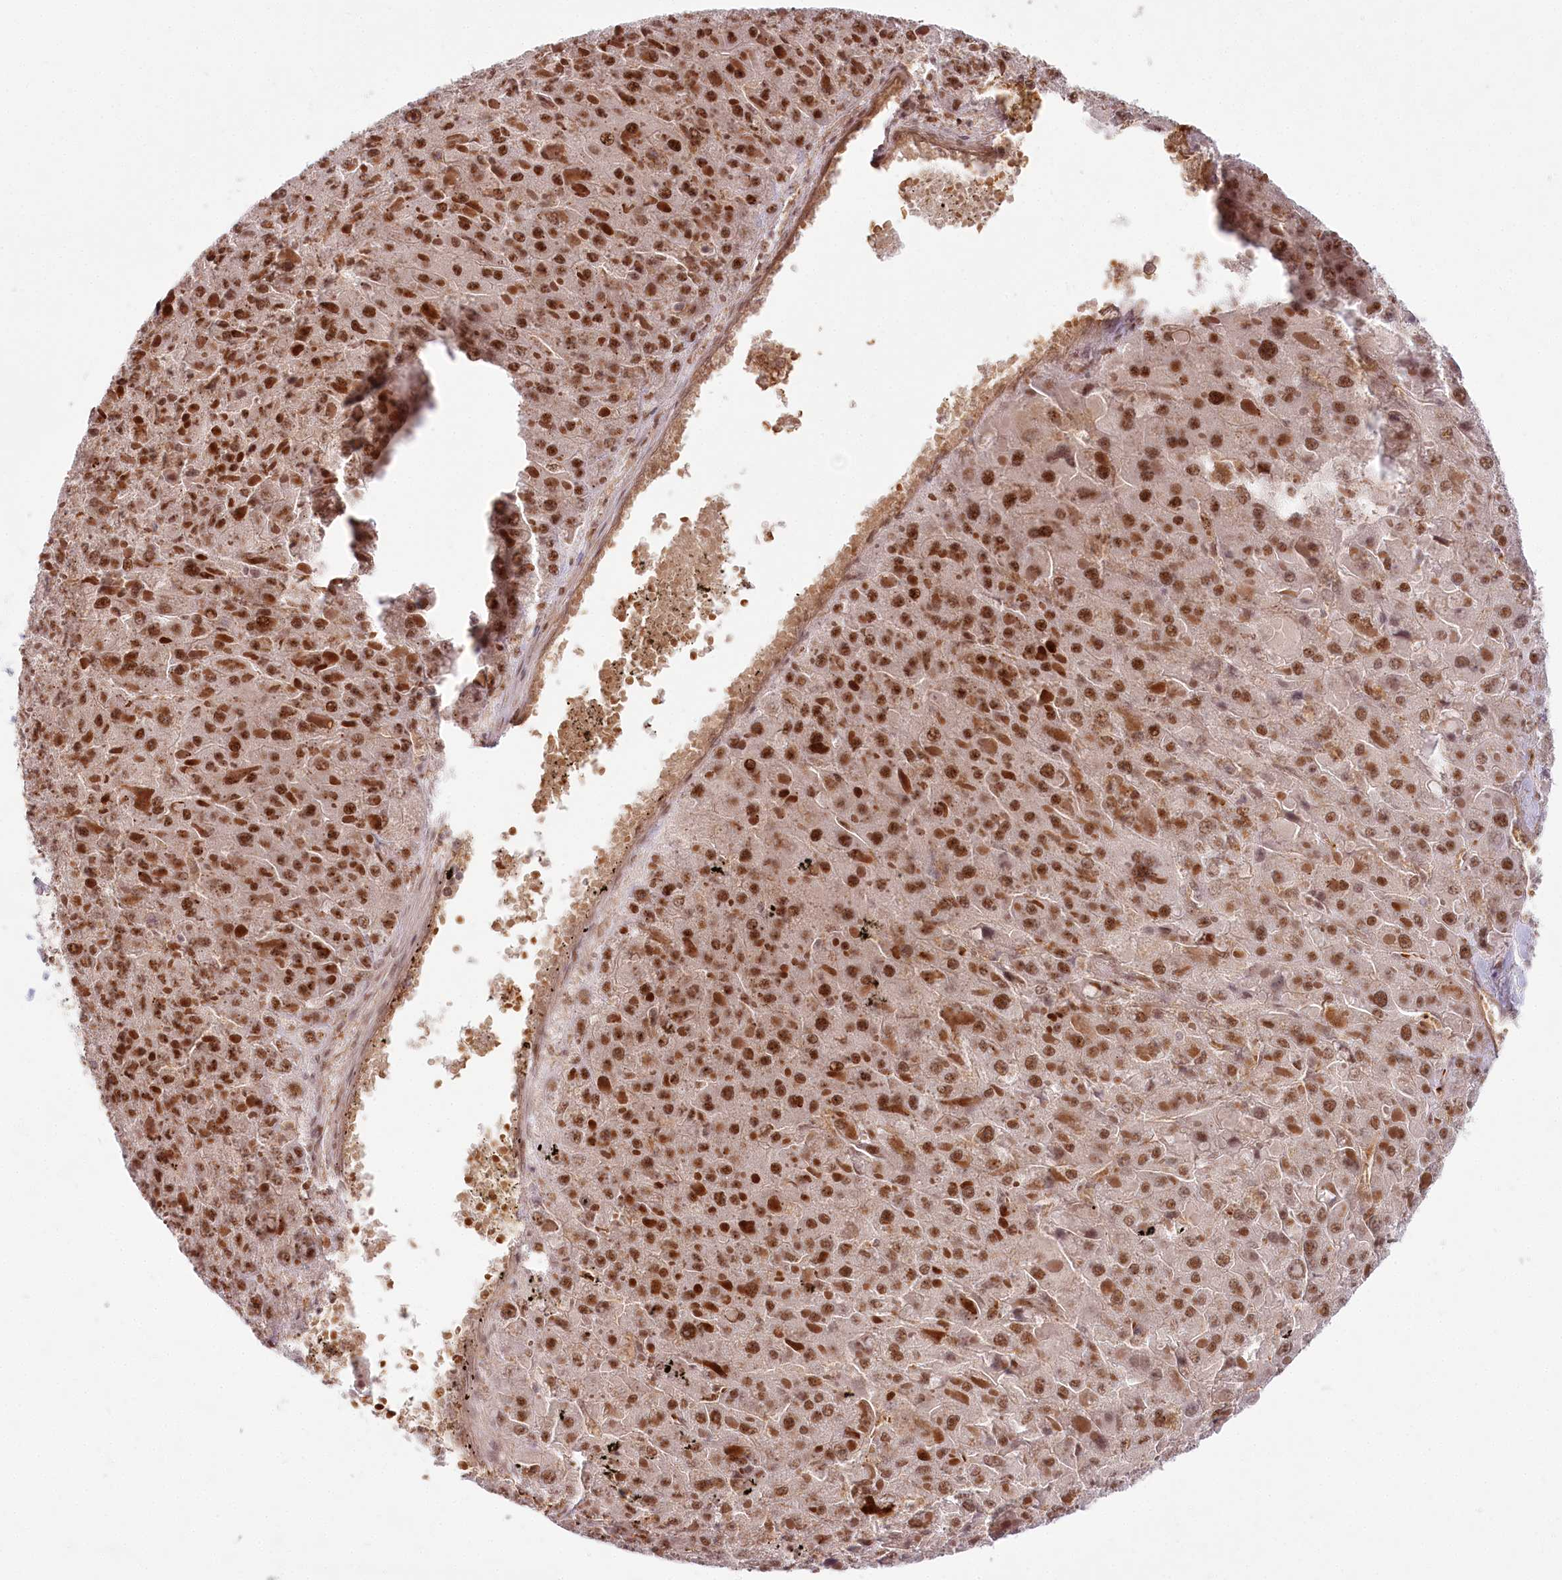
{"staining": {"intensity": "moderate", "quantity": ">75%", "location": "nuclear"}, "tissue": "liver cancer", "cell_type": "Tumor cells", "image_type": "cancer", "snomed": [{"axis": "morphology", "description": "Carcinoma, Hepatocellular, NOS"}, {"axis": "topography", "description": "Liver"}], "caption": "Hepatocellular carcinoma (liver) stained with DAB (3,3'-diaminobenzidine) immunohistochemistry displays medium levels of moderate nuclear expression in approximately >75% of tumor cells.", "gene": "TUBGCP2", "patient": {"sex": "female", "age": 73}}